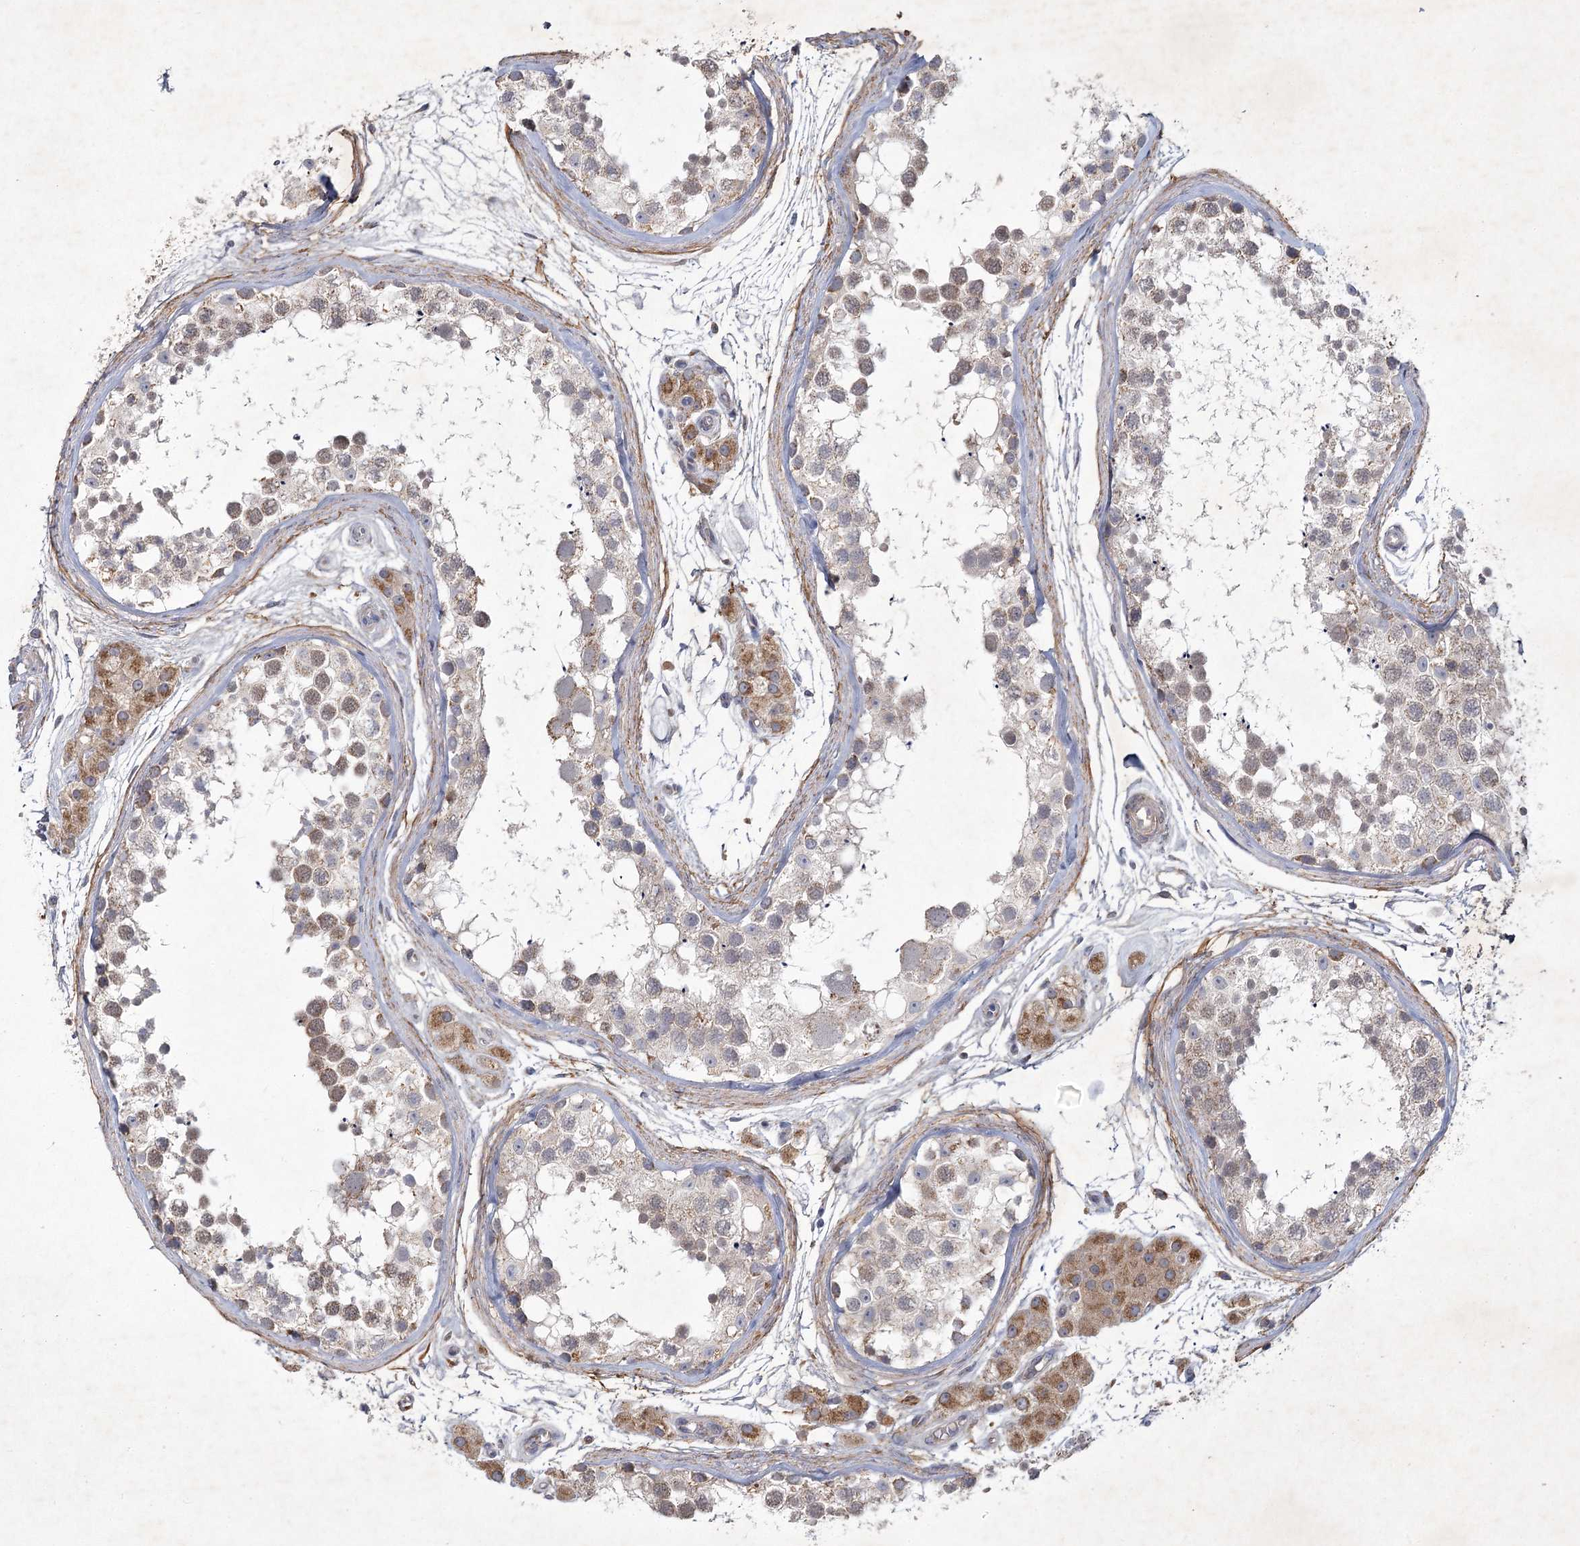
{"staining": {"intensity": "moderate", "quantity": "<25%", "location": "cytoplasmic/membranous"}, "tissue": "testis", "cell_type": "Cells in seminiferous ducts", "image_type": "normal", "snomed": [{"axis": "morphology", "description": "Normal tissue, NOS"}, {"axis": "topography", "description": "Testis"}], "caption": "This is a micrograph of IHC staining of benign testis, which shows moderate positivity in the cytoplasmic/membranous of cells in seminiferous ducts.", "gene": "MRPL44", "patient": {"sex": "male", "age": 56}}